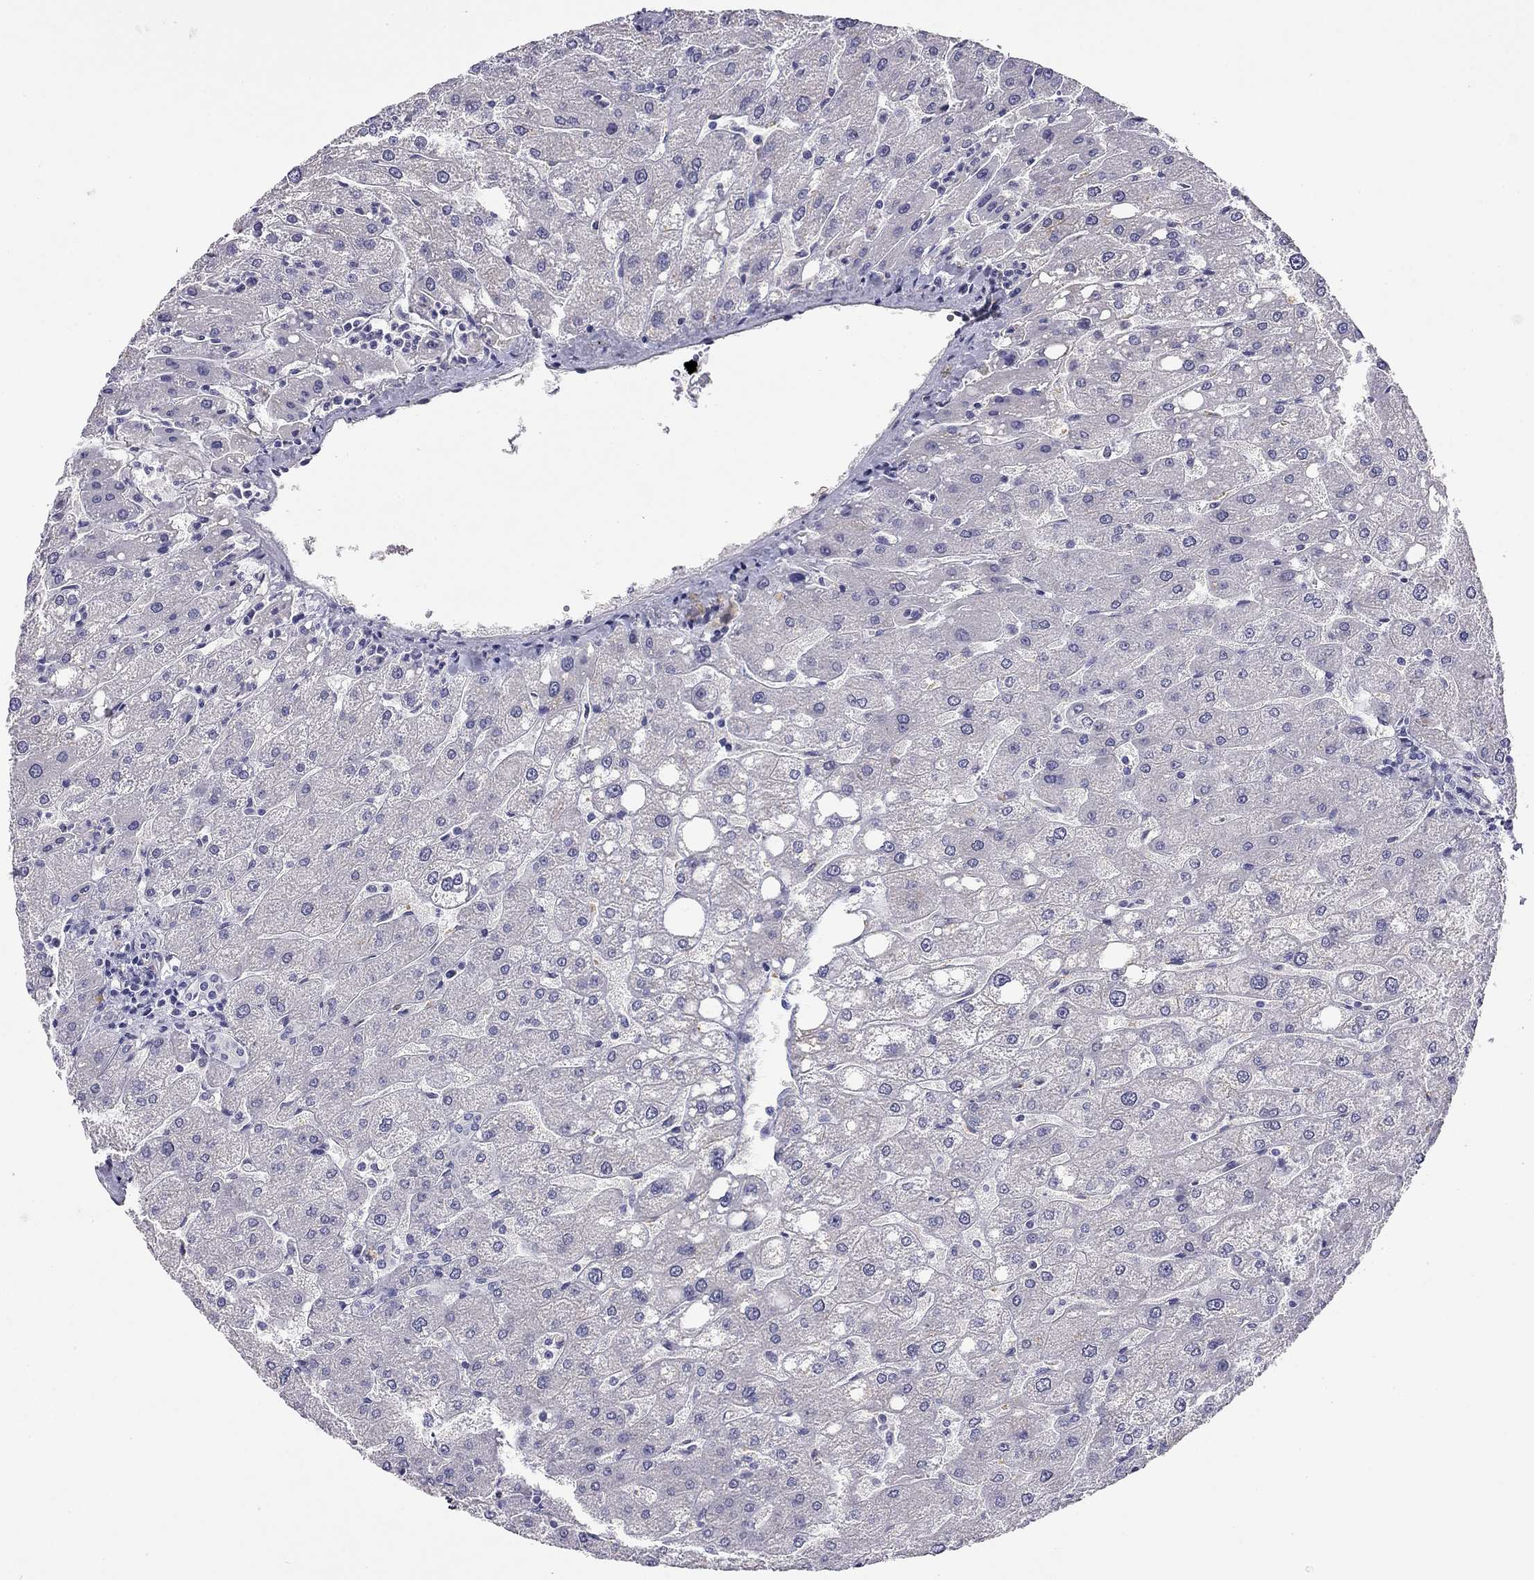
{"staining": {"intensity": "negative", "quantity": "none", "location": "none"}, "tissue": "liver", "cell_type": "Cholangiocytes", "image_type": "normal", "snomed": [{"axis": "morphology", "description": "Normal tissue, NOS"}, {"axis": "topography", "description": "Liver"}], "caption": "DAB (3,3'-diaminobenzidine) immunohistochemical staining of benign liver exhibits no significant positivity in cholangiocytes.", "gene": "RTL1", "patient": {"sex": "male", "age": 67}}